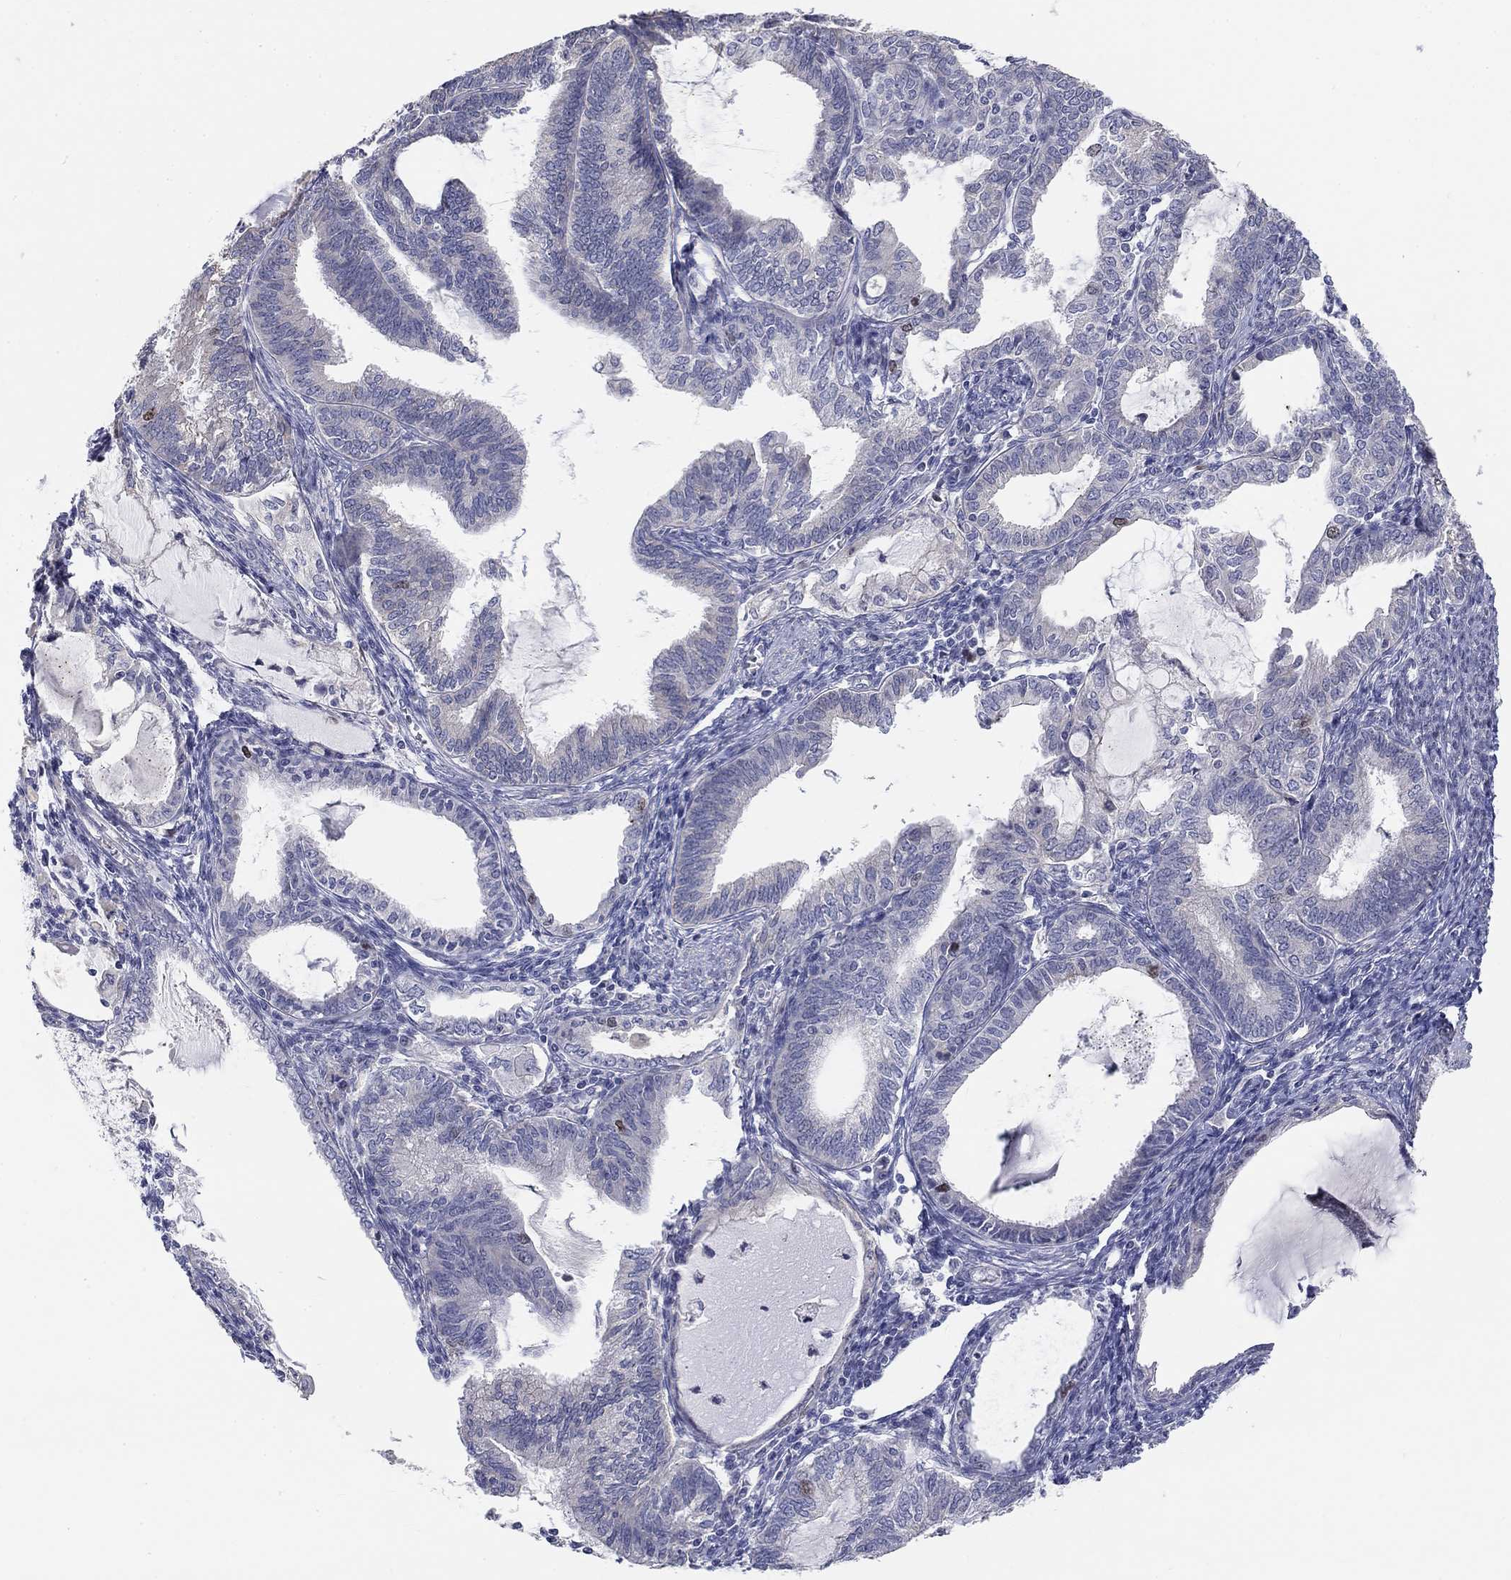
{"staining": {"intensity": "negative", "quantity": "none", "location": "none"}, "tissue": "endometrial cancer", "cell_type": "Tumor cells", "image_type": "cancer", "snomed": [{"axis": "morphology", "description": "Adenocarcinoma, NOS"}, {"axis": "topography", "description": "Endometrium"}], "caption": "This is an IHC micrograph of endometrial cancer (adenocarcinoma). There is no staining in tumor cells.", "gene": "PRC1", "patient": {"sex": "female", "age": 86}}